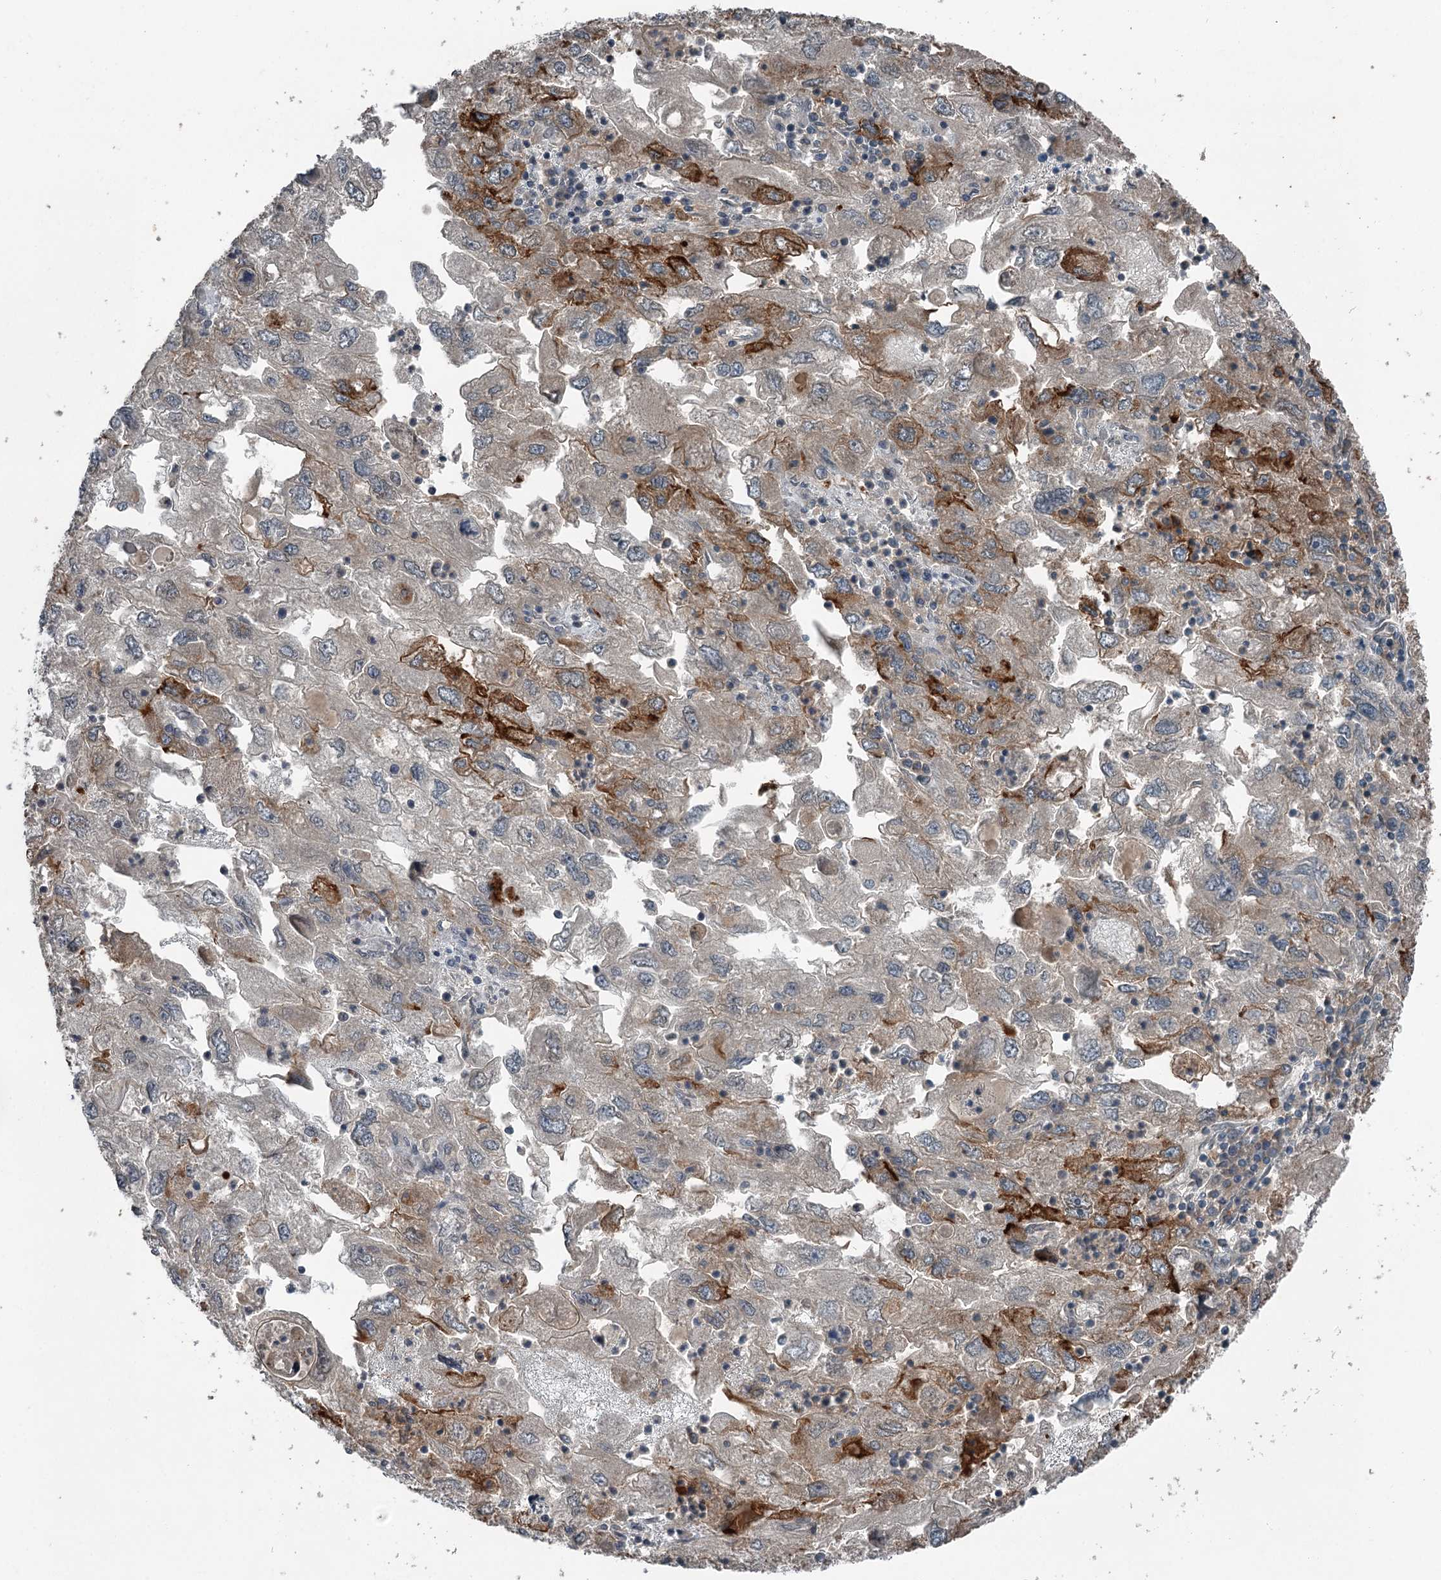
{"staining": {"intensity": "moderate", "quantity": "<25%", "location": "cytoplasmic/membranous"}, "tissue": "endometrial cancer", "cell_type": "Tumor cells", "image_type": "cancer", "snomed": [{"axis": "morphology", "description": "Adenocarcinoma, NOS"}, {"axis": "topography", "description": "Endometrium"}], "caption": "Immunohistochemistry of human endometrial cancer (adenocarcinoma) exhibits low levels of moderate cytoplasmic/membranous expression in approximately <25% of tumor cells. The staining is performed using DAB brown chromogen to label protein expression. The nuclei are counter-stained blue using hematoxylin.", "gene": "SLC39A8", "patient": {"sex": "female", "age": 49}}